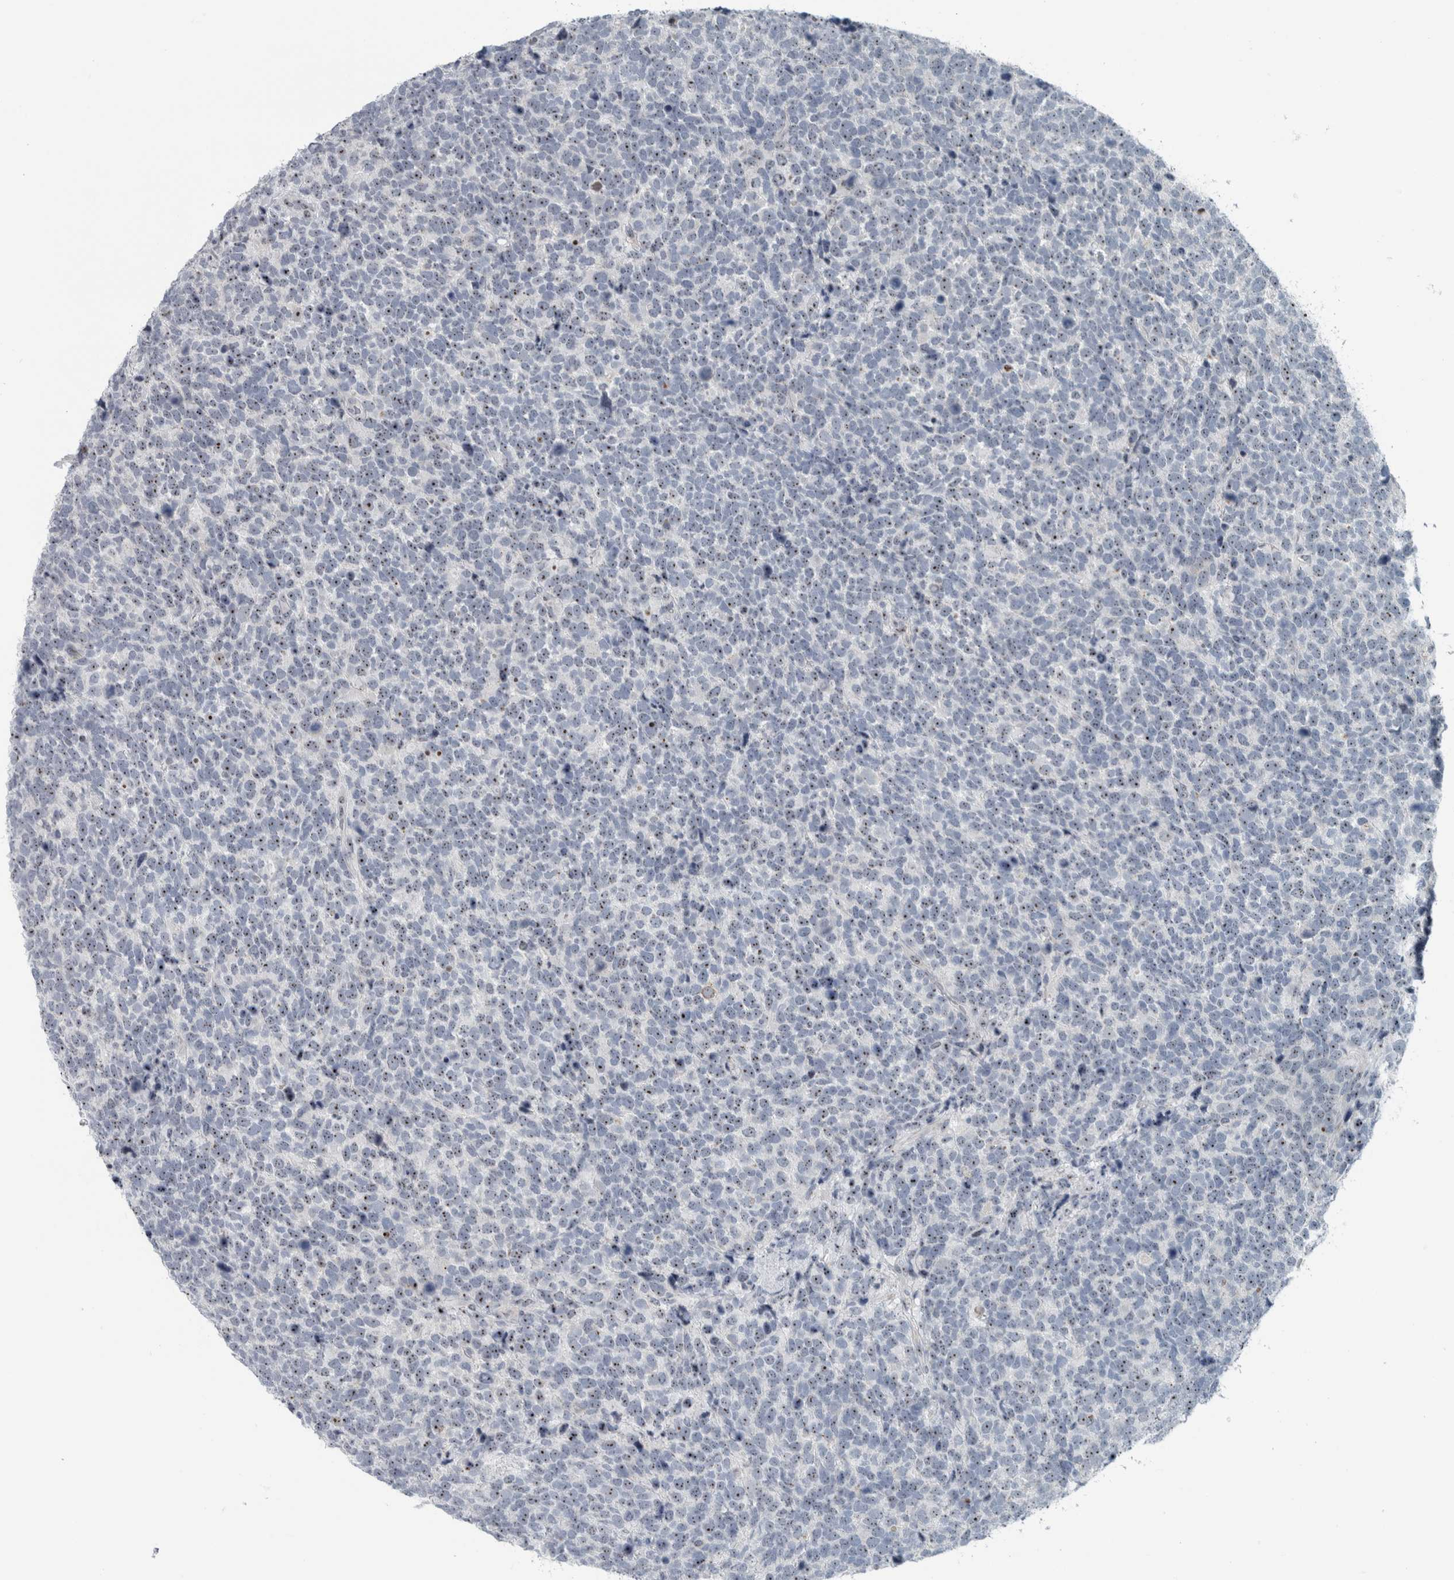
{"staining": {"intensity": "weak", "quantity": ">75%", "location": "nuclear"}, "tissue": "urothelial cancer", "cell_type": "Tumor cells", "image_type": "cancer", "snomed": [{"axis": "morphology", "description": "Urothelial carcinoma, High grade"}, {"axis": "topography", "description": "Urinary bladder"}], "caption": "Urothelial cancer stained with a protein marker displays weak staining in tumor cells.", "gene": "UTP6", "patient": {"sex": "female", "age": 82}}